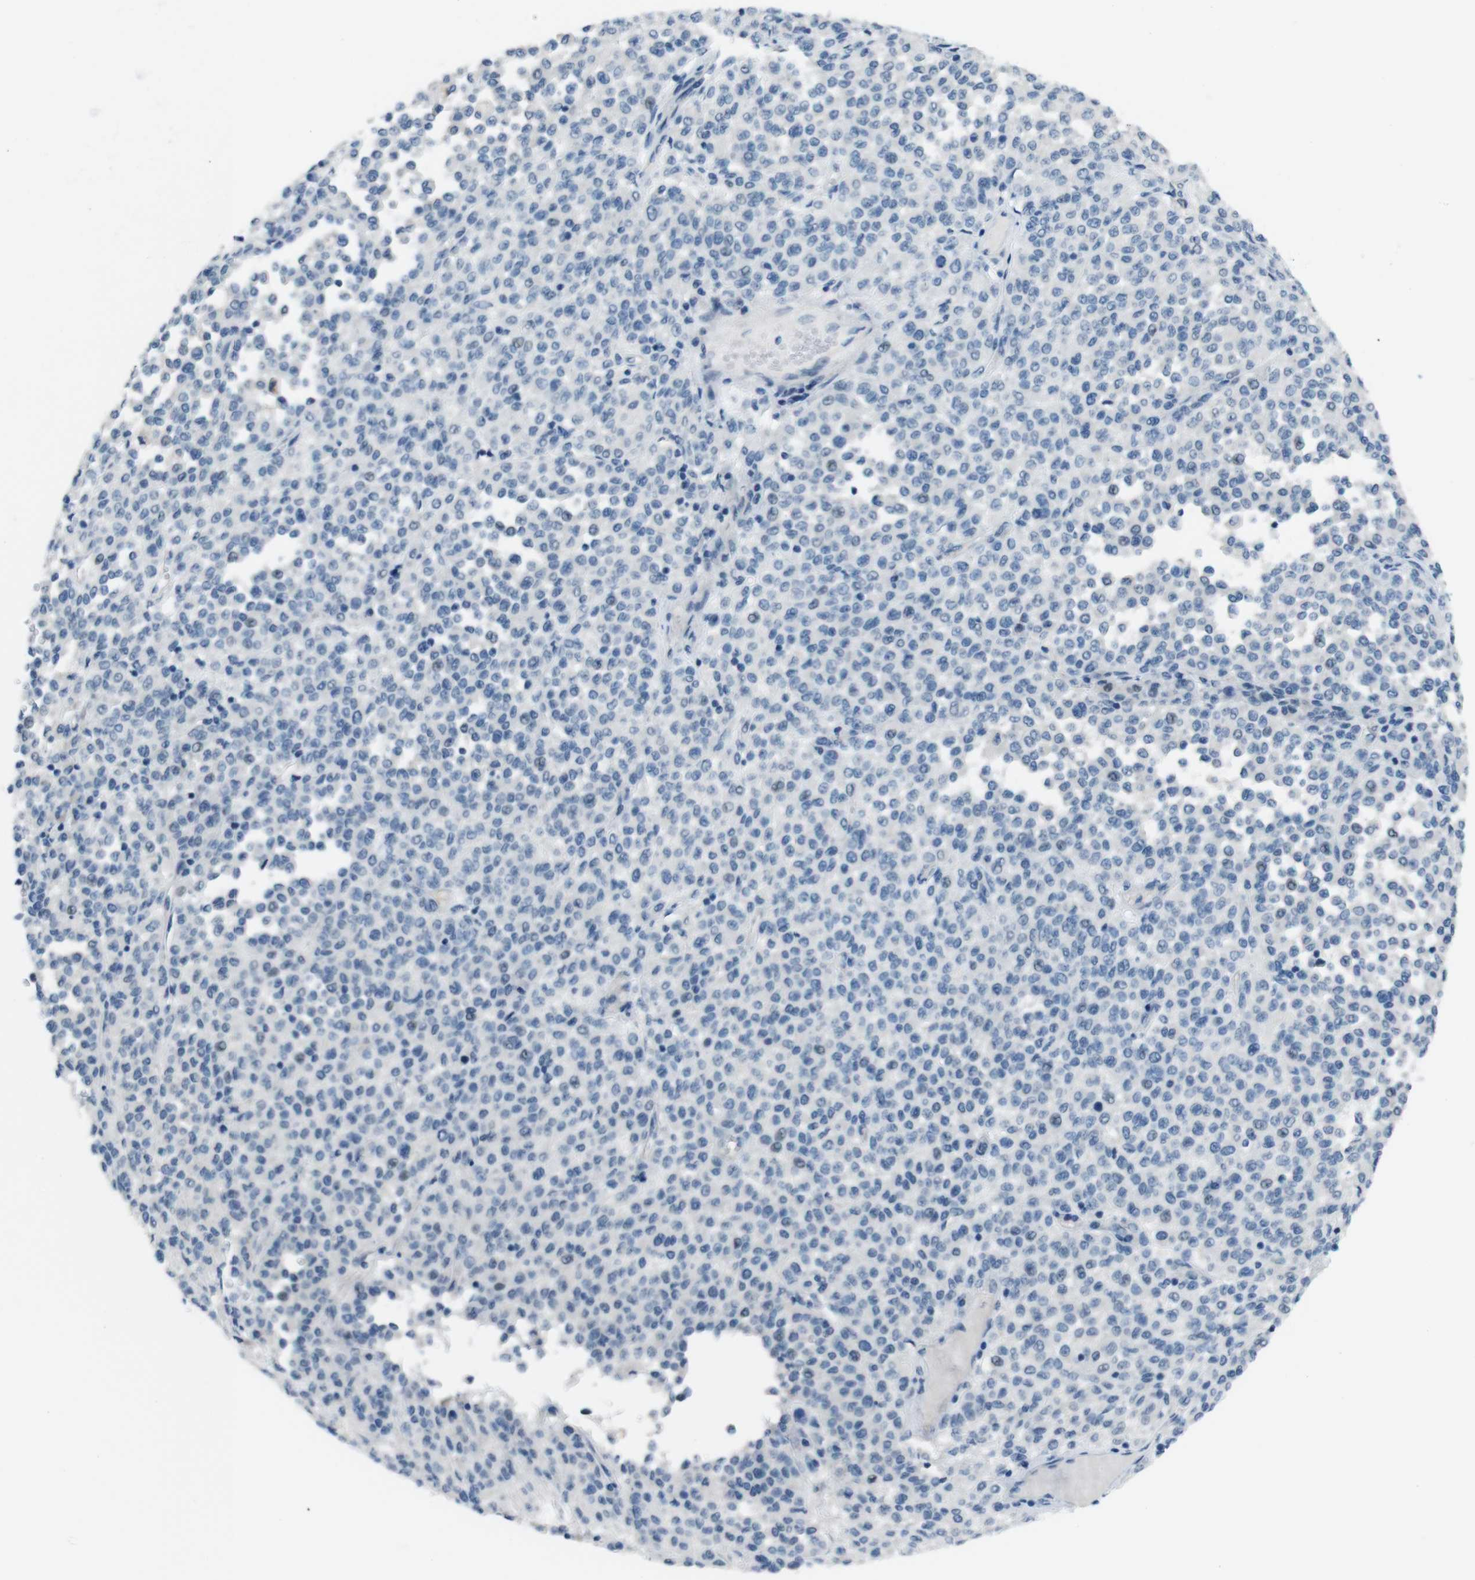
{"staining": {"intensity": "negative", "quantity": "none", "location": "none"}, "tissue": "melanoma", "cell_type": "Tumor cells", "image_type": "cancer", "snomed": [{"axis": "morphology", "description": "Malignant melanoma, Metastatic site"}, {"axis": "topography", "description": "Pancreas"}], "caption": "DAB (3,3'-diaminobenzidine) immunohistochemical staining of malignant melanoma (metastatic site) displays no significant positivity in tumor cells.", "gene": "HRH2", "patient": {"sex": "female", "age": 30}}